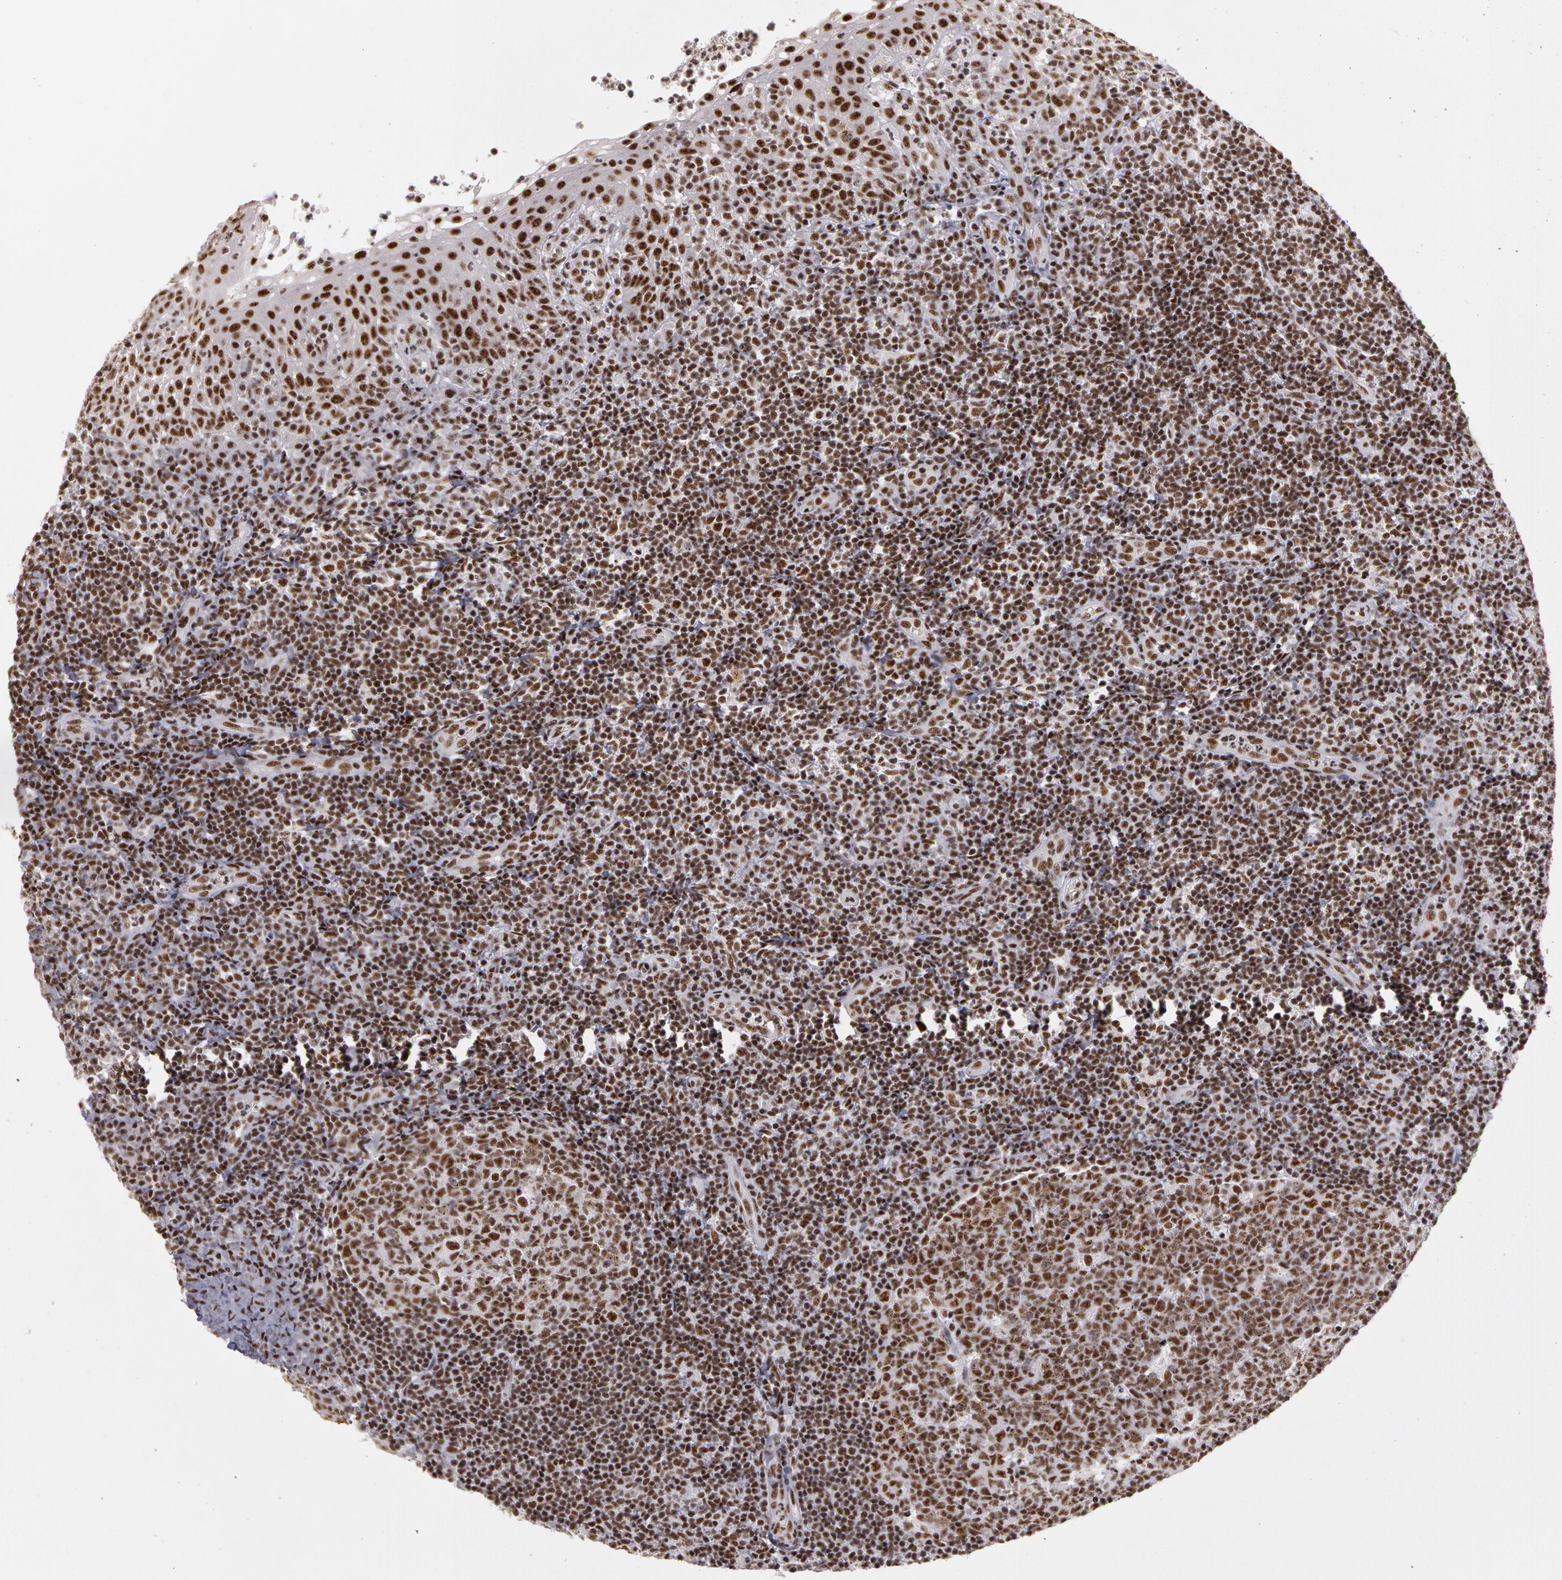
{"staining": {"intensity": "strong", "quantity": ">75%", "location": "nuclear"}, "tissue": "tonsil", "cell_type": "Germinal center cells", "image_type": "normal", "snomed": [{"axis": "morphology", "description": "Normal tissue, NOS"}, {"axis": "topography", "description": "Tonsil"}], "caption": "Immunohistochemical staining of benign human tonsil demonstrates strong nuclear protein expression in approximately >75% of germinal center cells.", "gene": "PNN", "patient": {"sex": "female", "age": 40}}